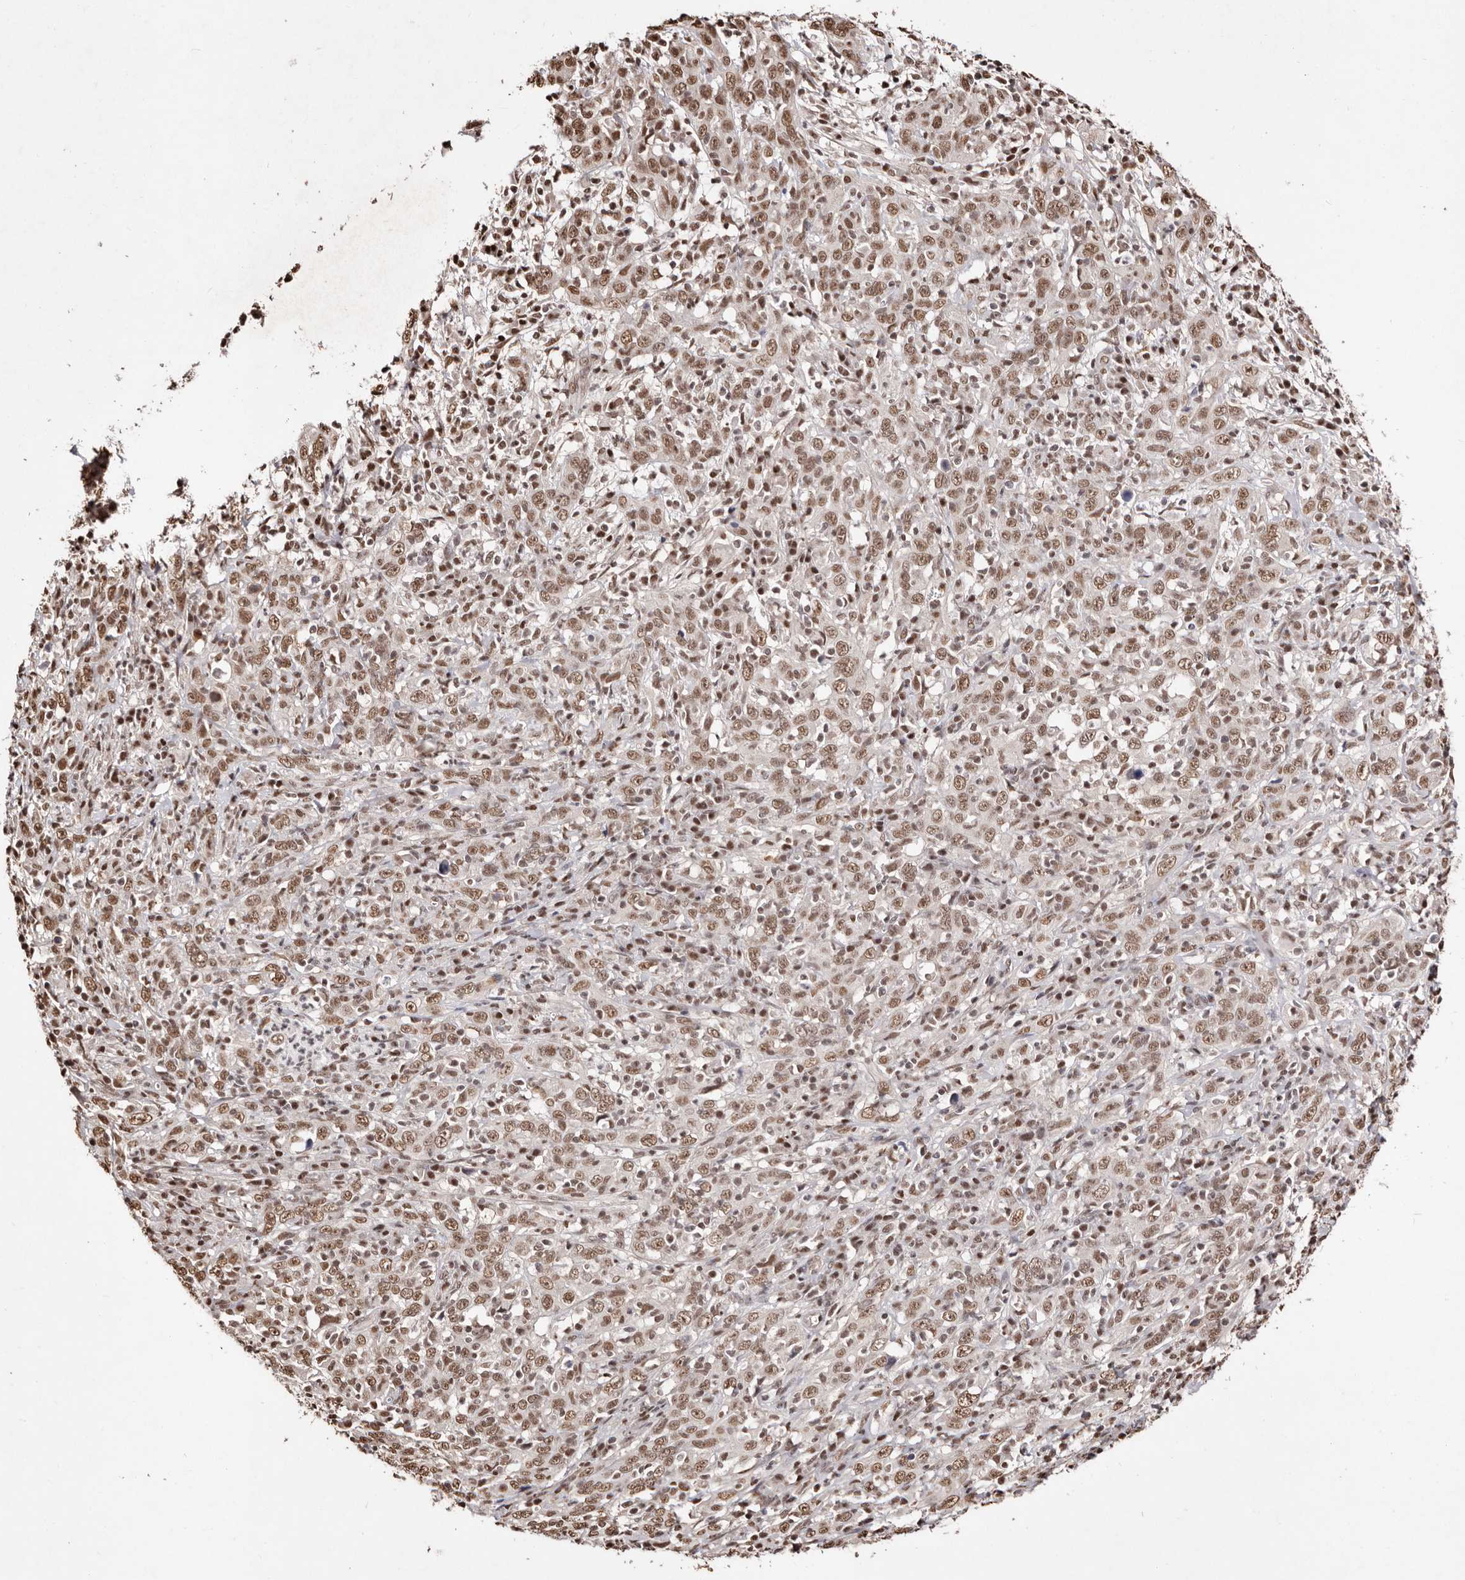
{"staining": {"intensity": "moderate", "quantity": ">75%", "location": "nuclear"}, "tissue": "cervical cancer", "cell_type": "Tumor cells", "image_type": "cancer", "snomed": [{"axis": "morphology", "description": "Squamous cell carcinoma, NOS"}, {"axis": "topography", "description": "Cervix"}], "caption": "The micrograph demonstrates a brown stain indicating the presence of a protein in the nuclear of tumor cells in cervical squamous cell carcinoma.", "gene": "BICRAL", "patient": {"sex": "female", "age": 46}}